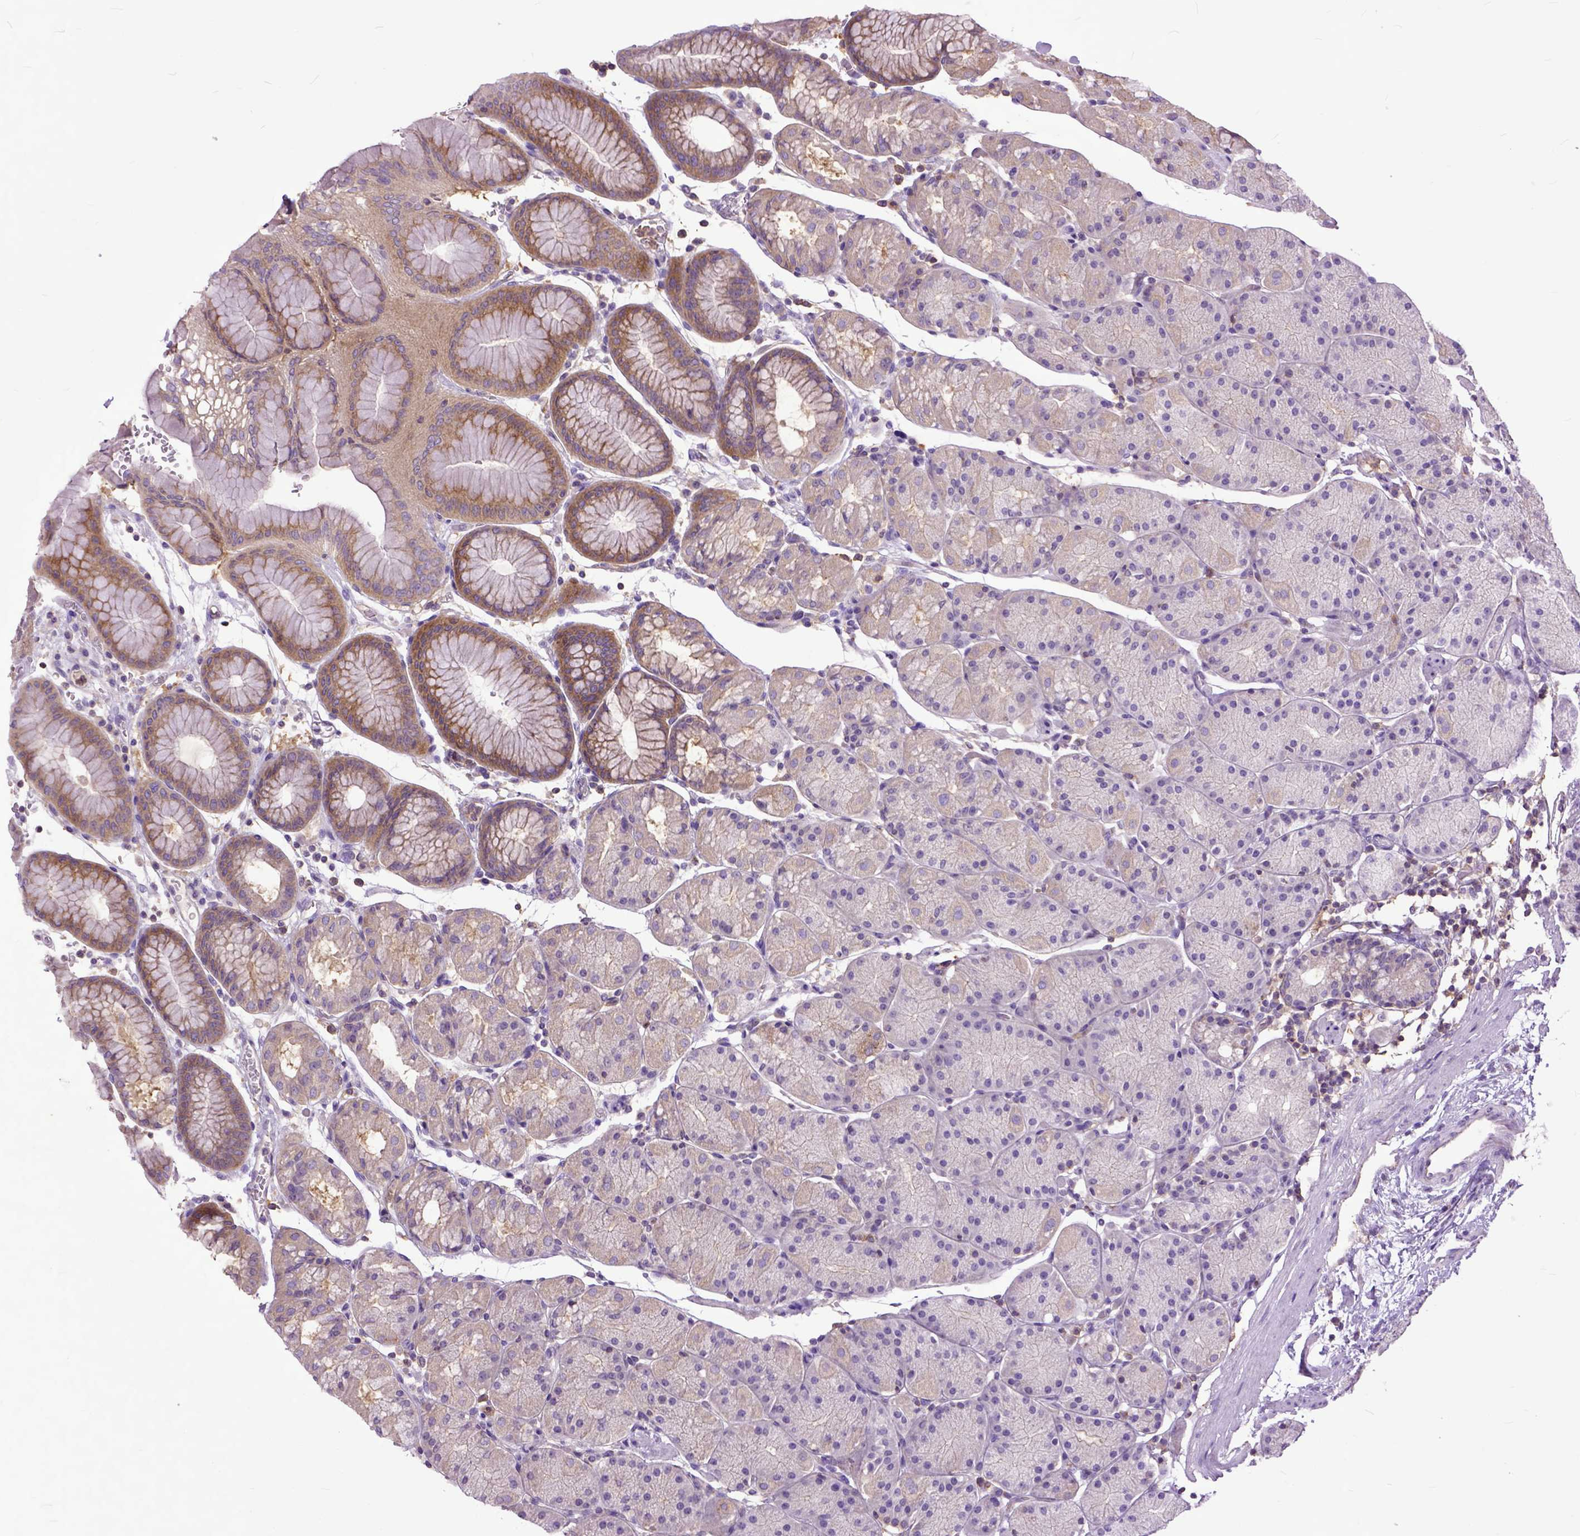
{"staining": {"intensity": "moderate", "quantity": "<25%", "location": "cytoplasmic/membranous"}, "tissue": "stomach", "cell_type": "Glandular cells", "image_type": "normal", "snomed": [{"axis": "morphology", "description": "Normal tissue, NOS"}, {"axis": "topography", "description": "Stomach, upper"}, {"axis": "topography", "description": "Stomach"}], "caption": "Moderate cytoplasmic/membranous protein staining is appreciated in about <25% of glandular cells in stomach.", "gene": "NAMPT", "patient": {"sex": "male", "age": 76}}